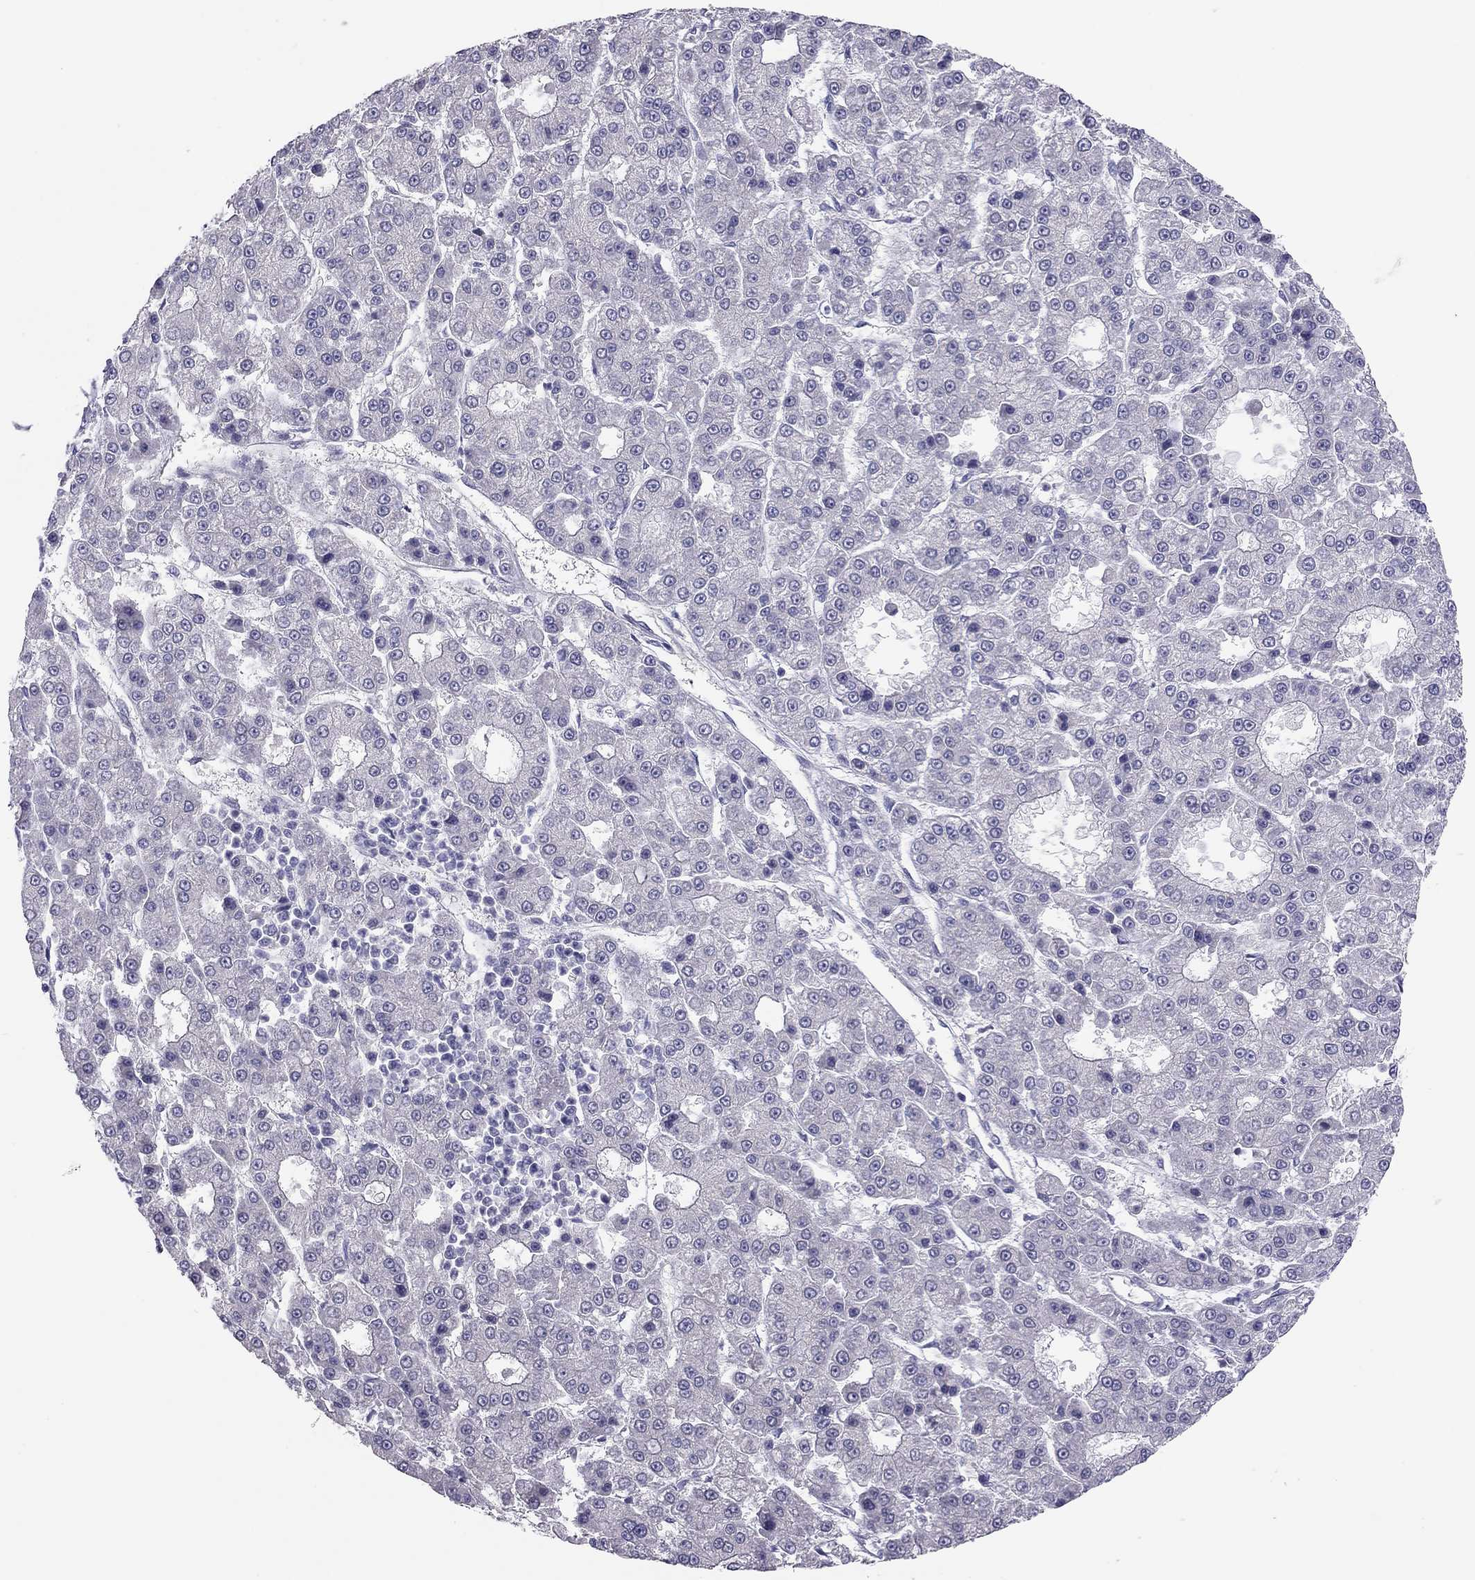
{"staining": {"intensity": "negative", "quantity": "none", "location": "none"}, "tissue": "liver cancer", "cell_type": "Tumor cells", "image_type": "cancer", "snomed": [{"axis": "morphology", "description": "Carcinoma, Hepatocellular, NOS"}, {"axis": "topography", "description": "Liver"}], "caption": "Liver hepatocellular carcinoma was stained to show a protein in brown. There is no significant expression in tumor cells.", "gene": "HSF2BP", "patient": {"sex": "male", "age": 70}}